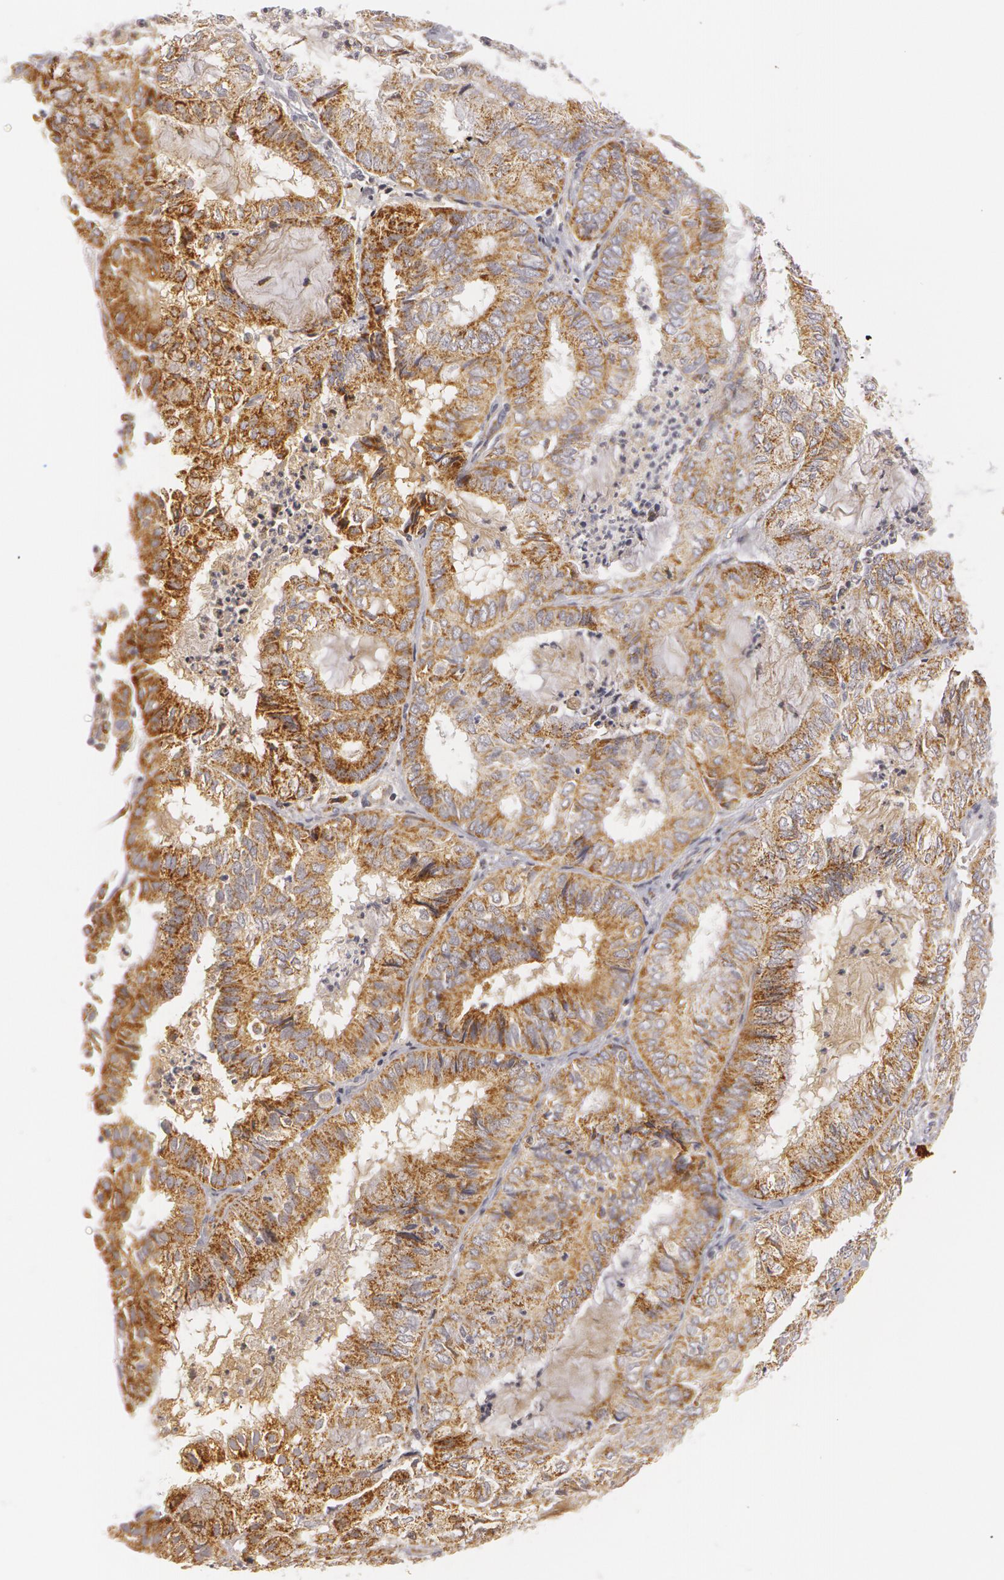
{"staining": {"intensity": "moderate", "quantity": ">75%", "location": "cytoplasmic/membranous"}, "tissue": "endometrial cancer", "cell_type": "Tumor cells", "image_type": "cancer", "snomed": [{"axis": "morphology", "description": "Adenocarcinoma, NOS"}, {"axis": "topography", "description": "Endometrium"}], "caption": "The immunohistochemical stain labels moderate cytoplasmic/membranous positivity in tumor cells of endometrial cancer tissue. (brown staining indicates protein expression, while blue staining denotes nuclei).", "gene": "C7", "patient": {"sex": "female", "age": 59}}